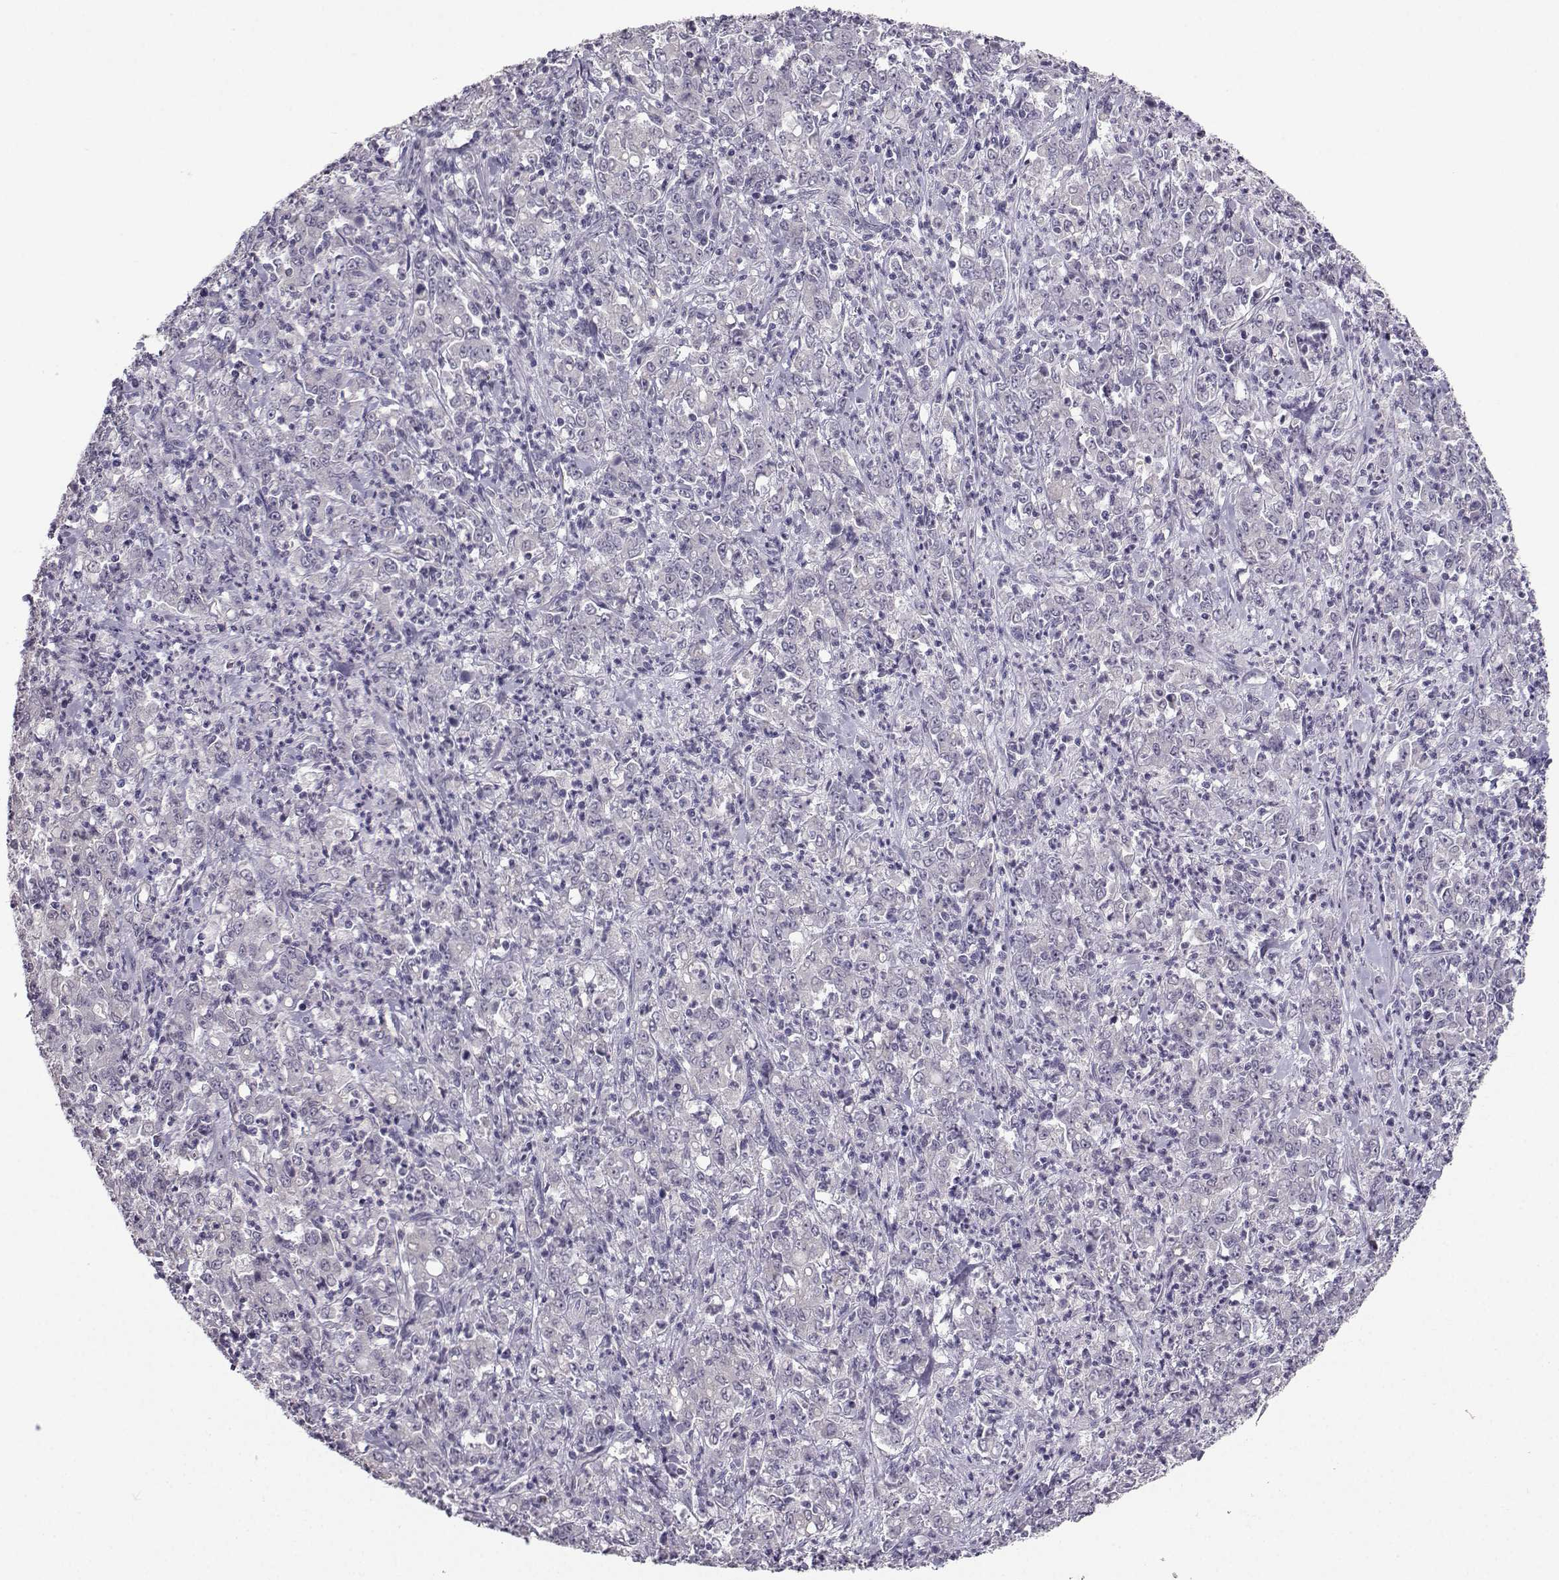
{"staining": {"intensity": "negative", "quantity": "none", "location": "none"}, "tissue": "stomach cancer", "cell_type": "Tumor cells", "image_type": "cancer", "snomed": [{"axis": "morphology", "description": "Adenocarcinoma, NOS"}, {"axis": "topography", "description": "Stomach, lower"}], "caption": "There is no significant staining in tumor cells of stomach adenocarcinoma.", "gene": "LIN28A", "patient": {"sex": "female", "age": 71}}